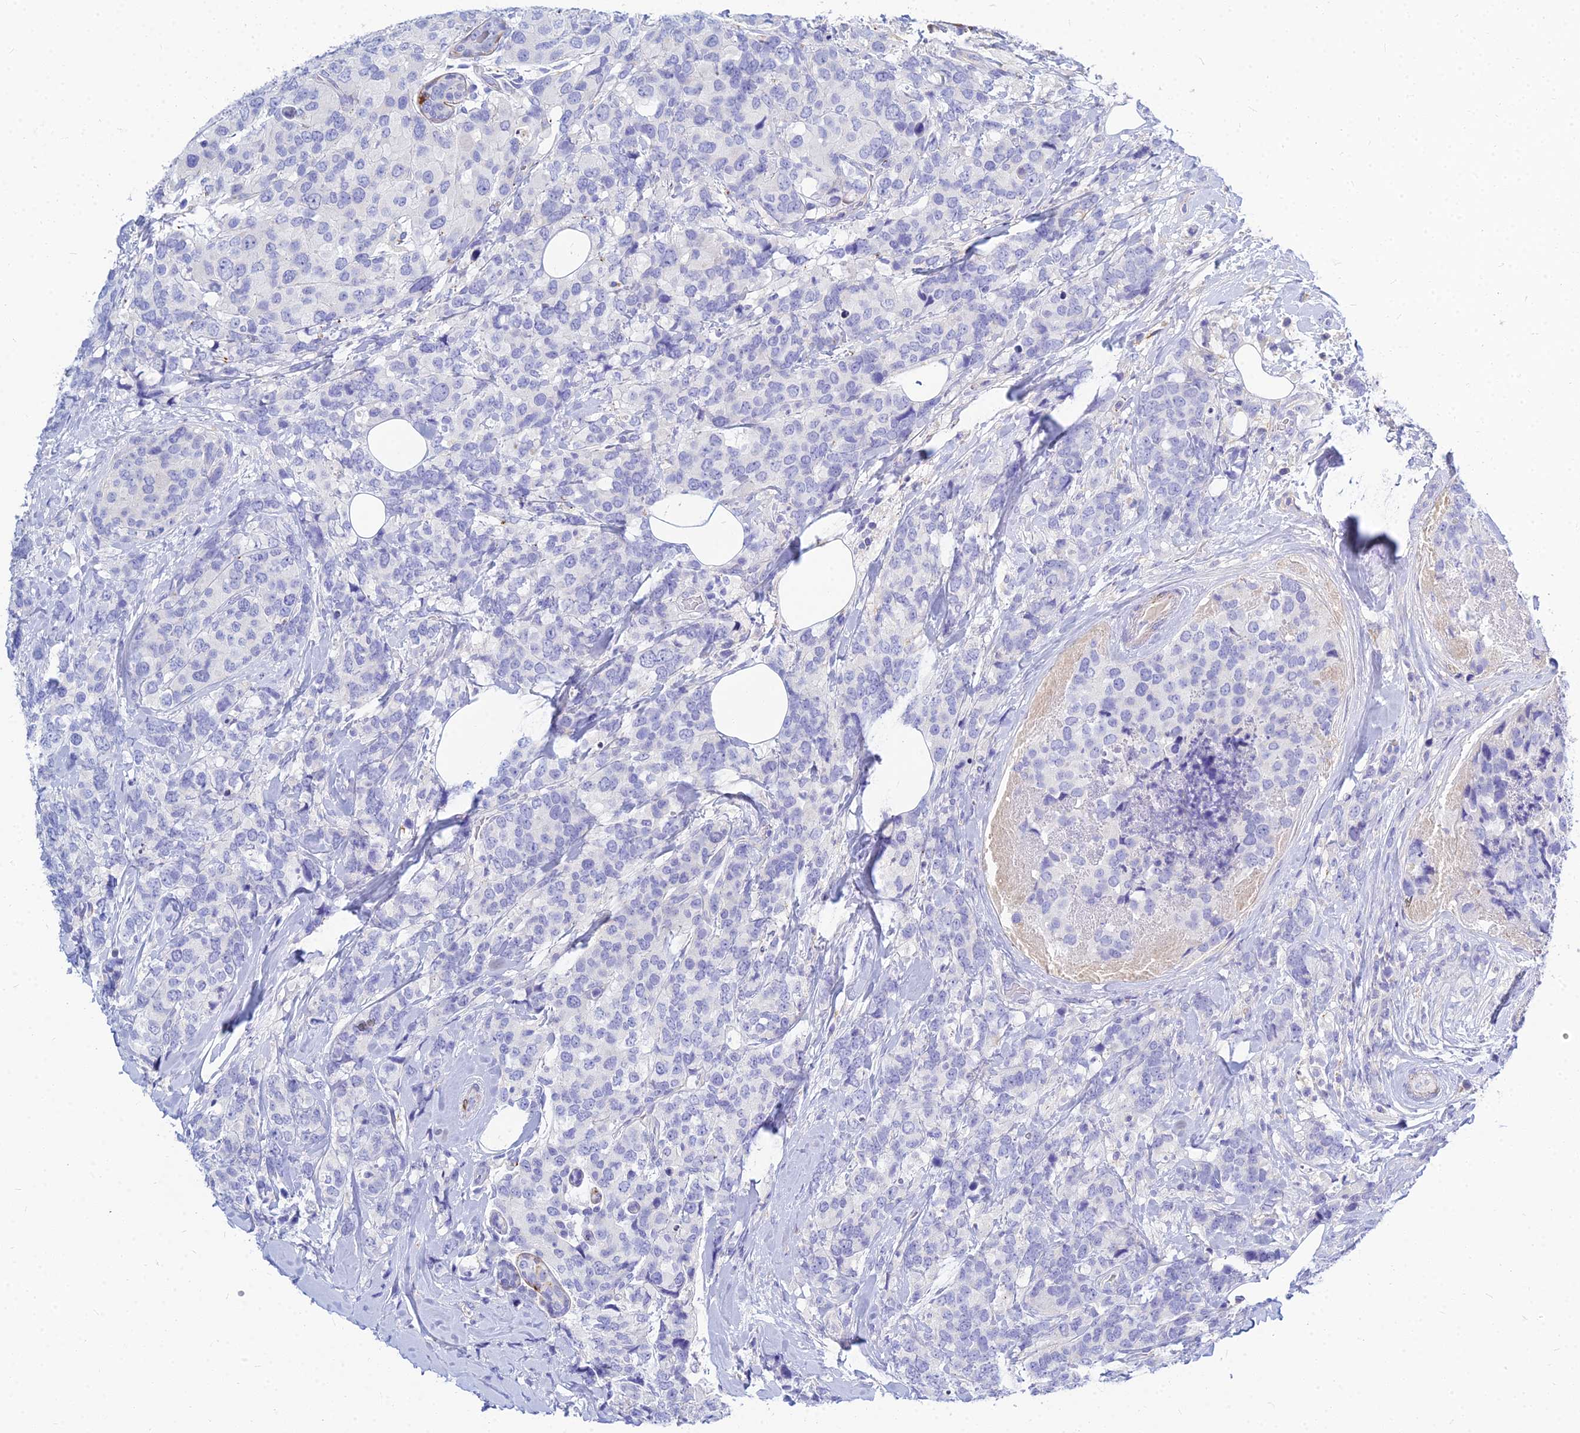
{"staining": {"intensity": "negative", "quantity": "none", "location": "none"}, "tissue": "breast cancer", "cell_type": "Tumor cells", "image_type": "cancer", "snomed": [{"axis": "morphology", "description": "Lobular carcinoma"}, {"axis": "topography", "description": "Breast"}], "caption": "IHC image of human breast cancer stained for a protein (brown), which shows no positivity in tumor cells.", "gene": "ZNF552", "patient": {"sex": "female", "age": 59}}